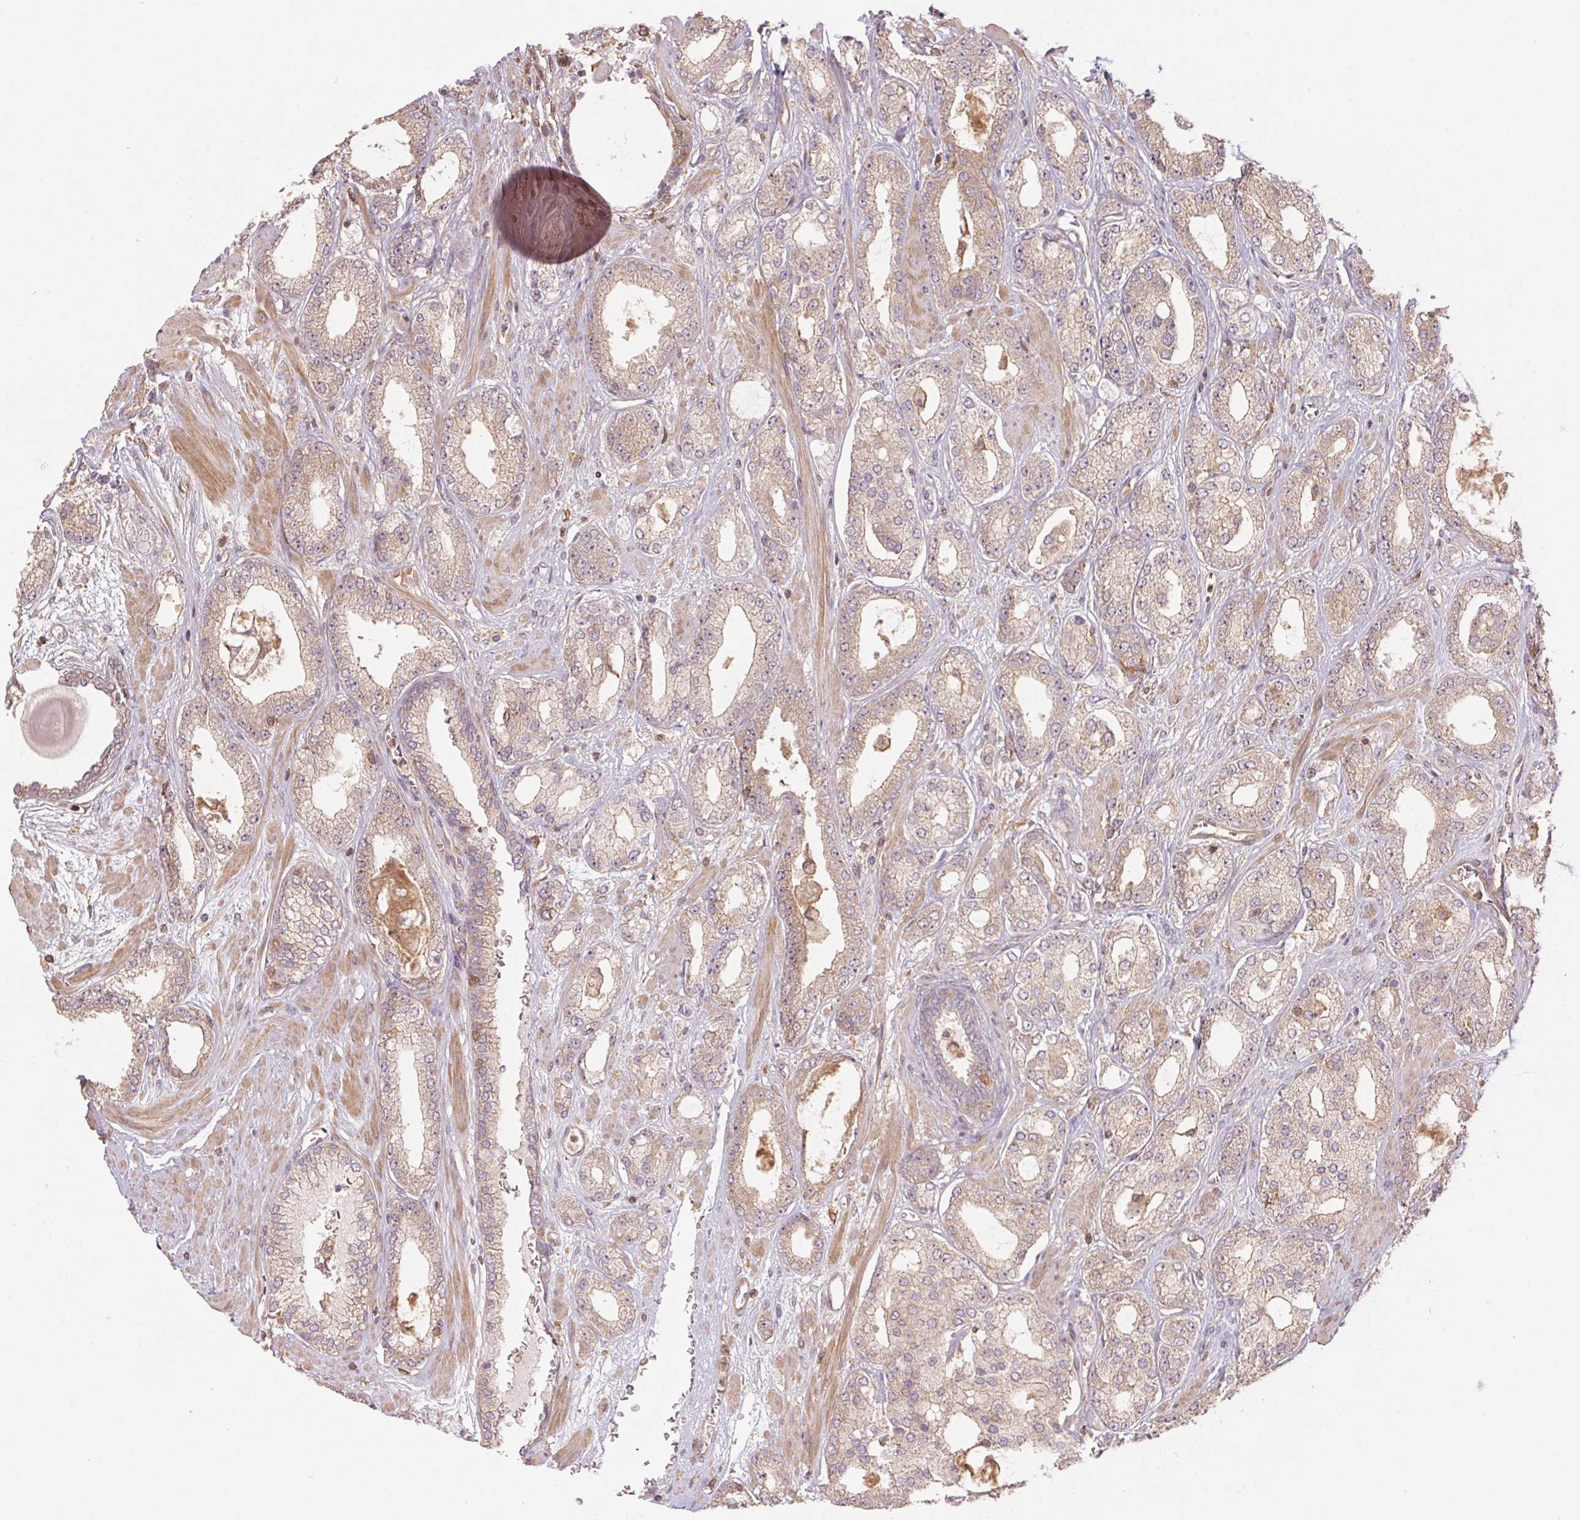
{"staining": {"intensity": "weak", "quantity": "25%-75%", "location": "cytoplasmic/membranous"}, "tissue": "prostate cancer", "cell_type": "Tumor cells", "image_type": "cancer", "snomed": [{"axis": "morphology", "description": "Adenocarcinoma, High grade"}, {"axis": "topography", "description": "Prostate"}], "caption": "Immunohistochemical staining of prostate cancer demonstrates weak cytoplasmic/membranous protein expression in approximately 25%-75% of tumor cells.", "gene": "TUBA3D", "patient": {"sex": "male", "age": 64}}